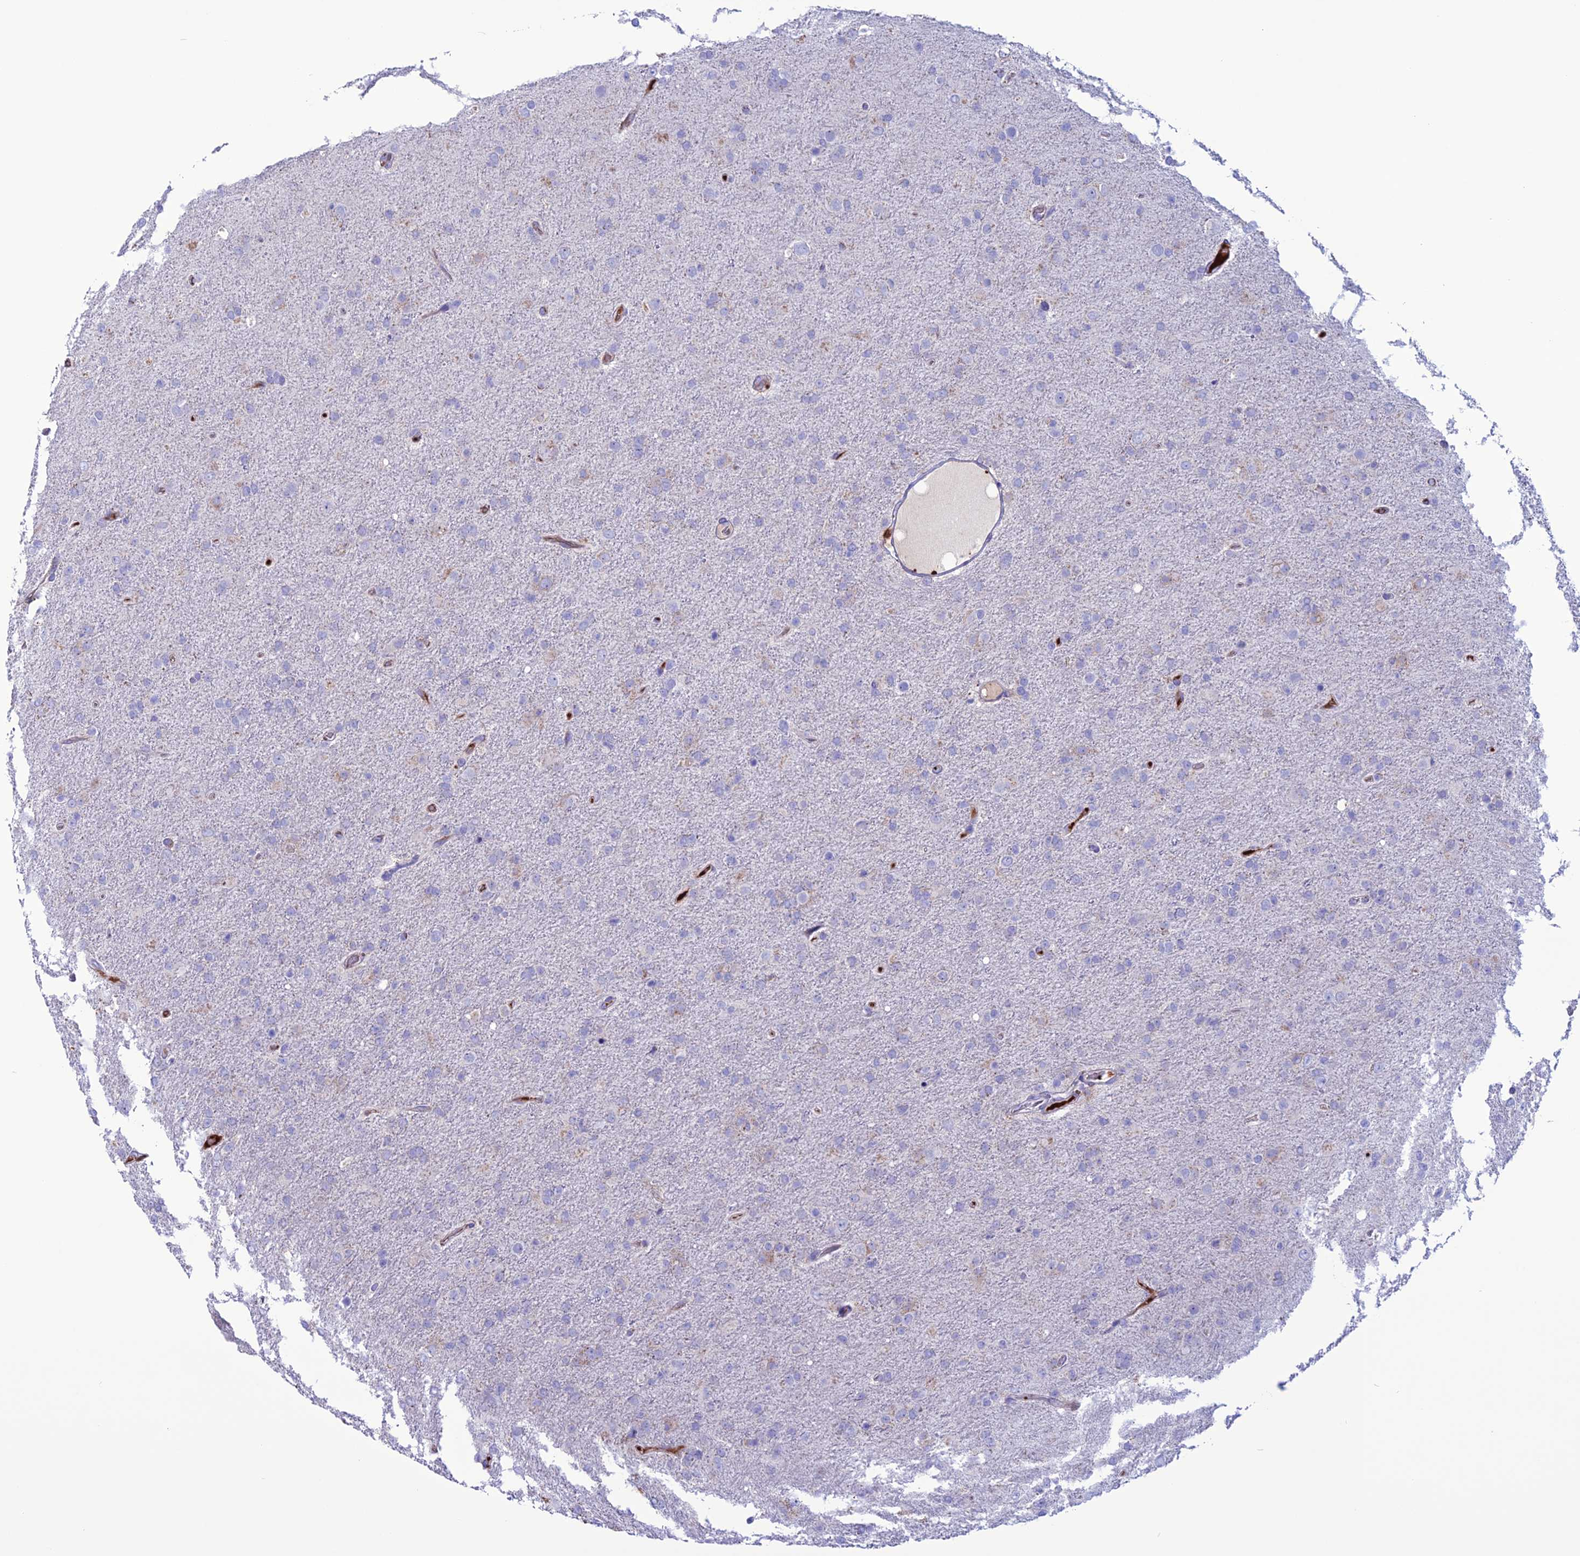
{"staining": {"intensity": "negative", "quantity": "none", "location": "none"}, "tissue": "glioma", "cell_type": "Tumor cells", "image_type": "cancer", "snomed": [{"axis": "morphology", "description": "Glioma, malignant, Low grade"}, {"axis": "topography", "description": "Brain"}], "caption": "High power microscopy photomicrograph of an immunohistochemistry (IHC) photomicrograph of malignant glioma (low-grade), revealing no significant staining in tumor cells.", "gene": "C21orf140", "patient": {"sex": "male", "age": 65}}